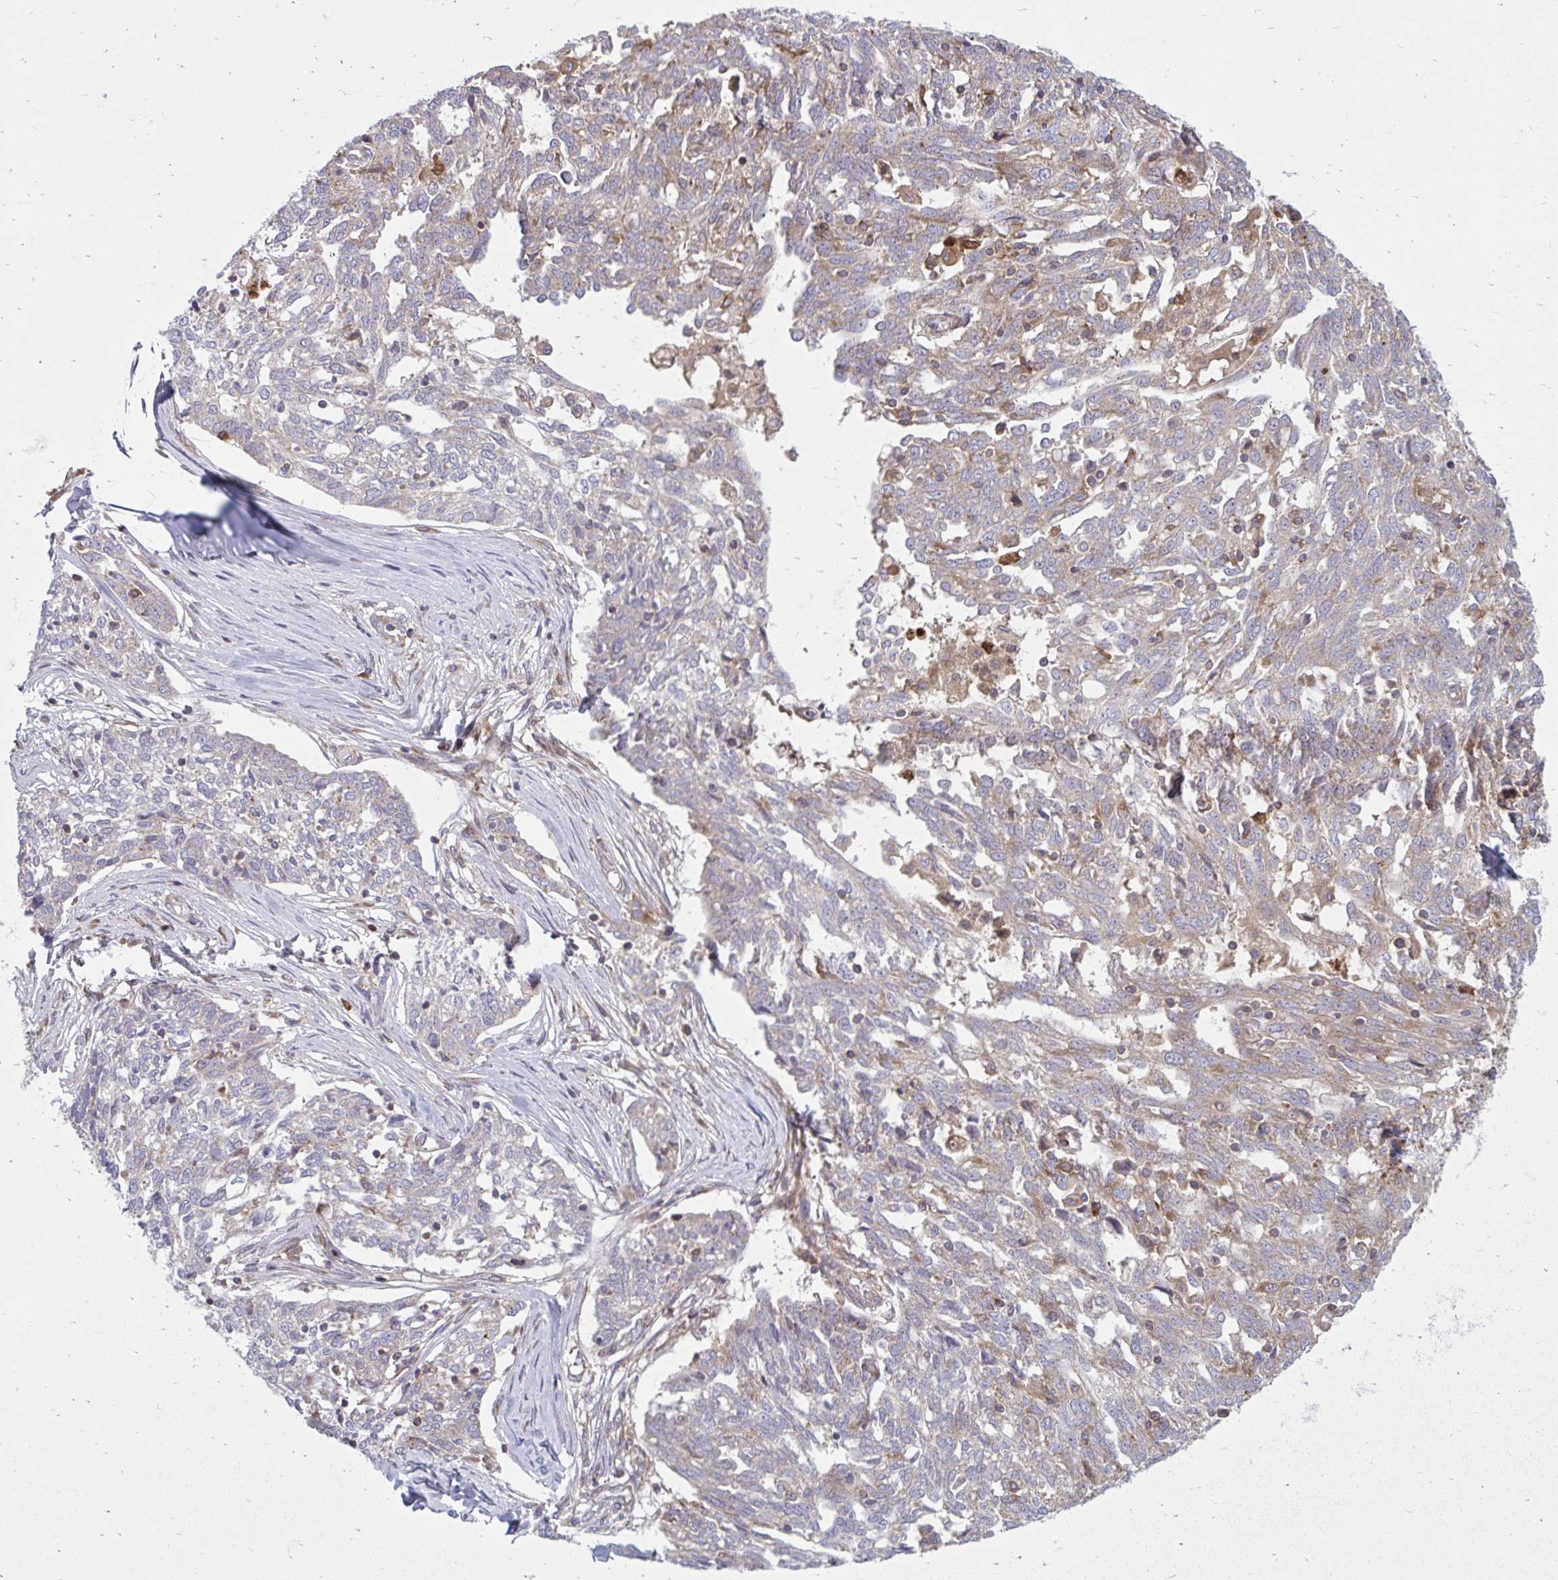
{"staining": {"intensity": "weak", "quantity": "25%-75%", "location": "cytoplasmic/membranous"}, "tissue": "ovarian cancer", "cell_type": "Tumor cells", "image_type": "cancer", "snomed": [{"axis": "morphology", "description": "Cystadenocarcinoma, serous, NOS"}, {"axis": "topography", "description": "Ovary"}], "caption": "Weak cytoplasmic/membranous positivity for a protein is seen in approximately 25%-75% of tumor cells of ovarian serous cystadenocarcinoma using immunohistochemistry (IHC).", "gene": "ASAP1", "patient": {"sex": "female", "age": 67}}